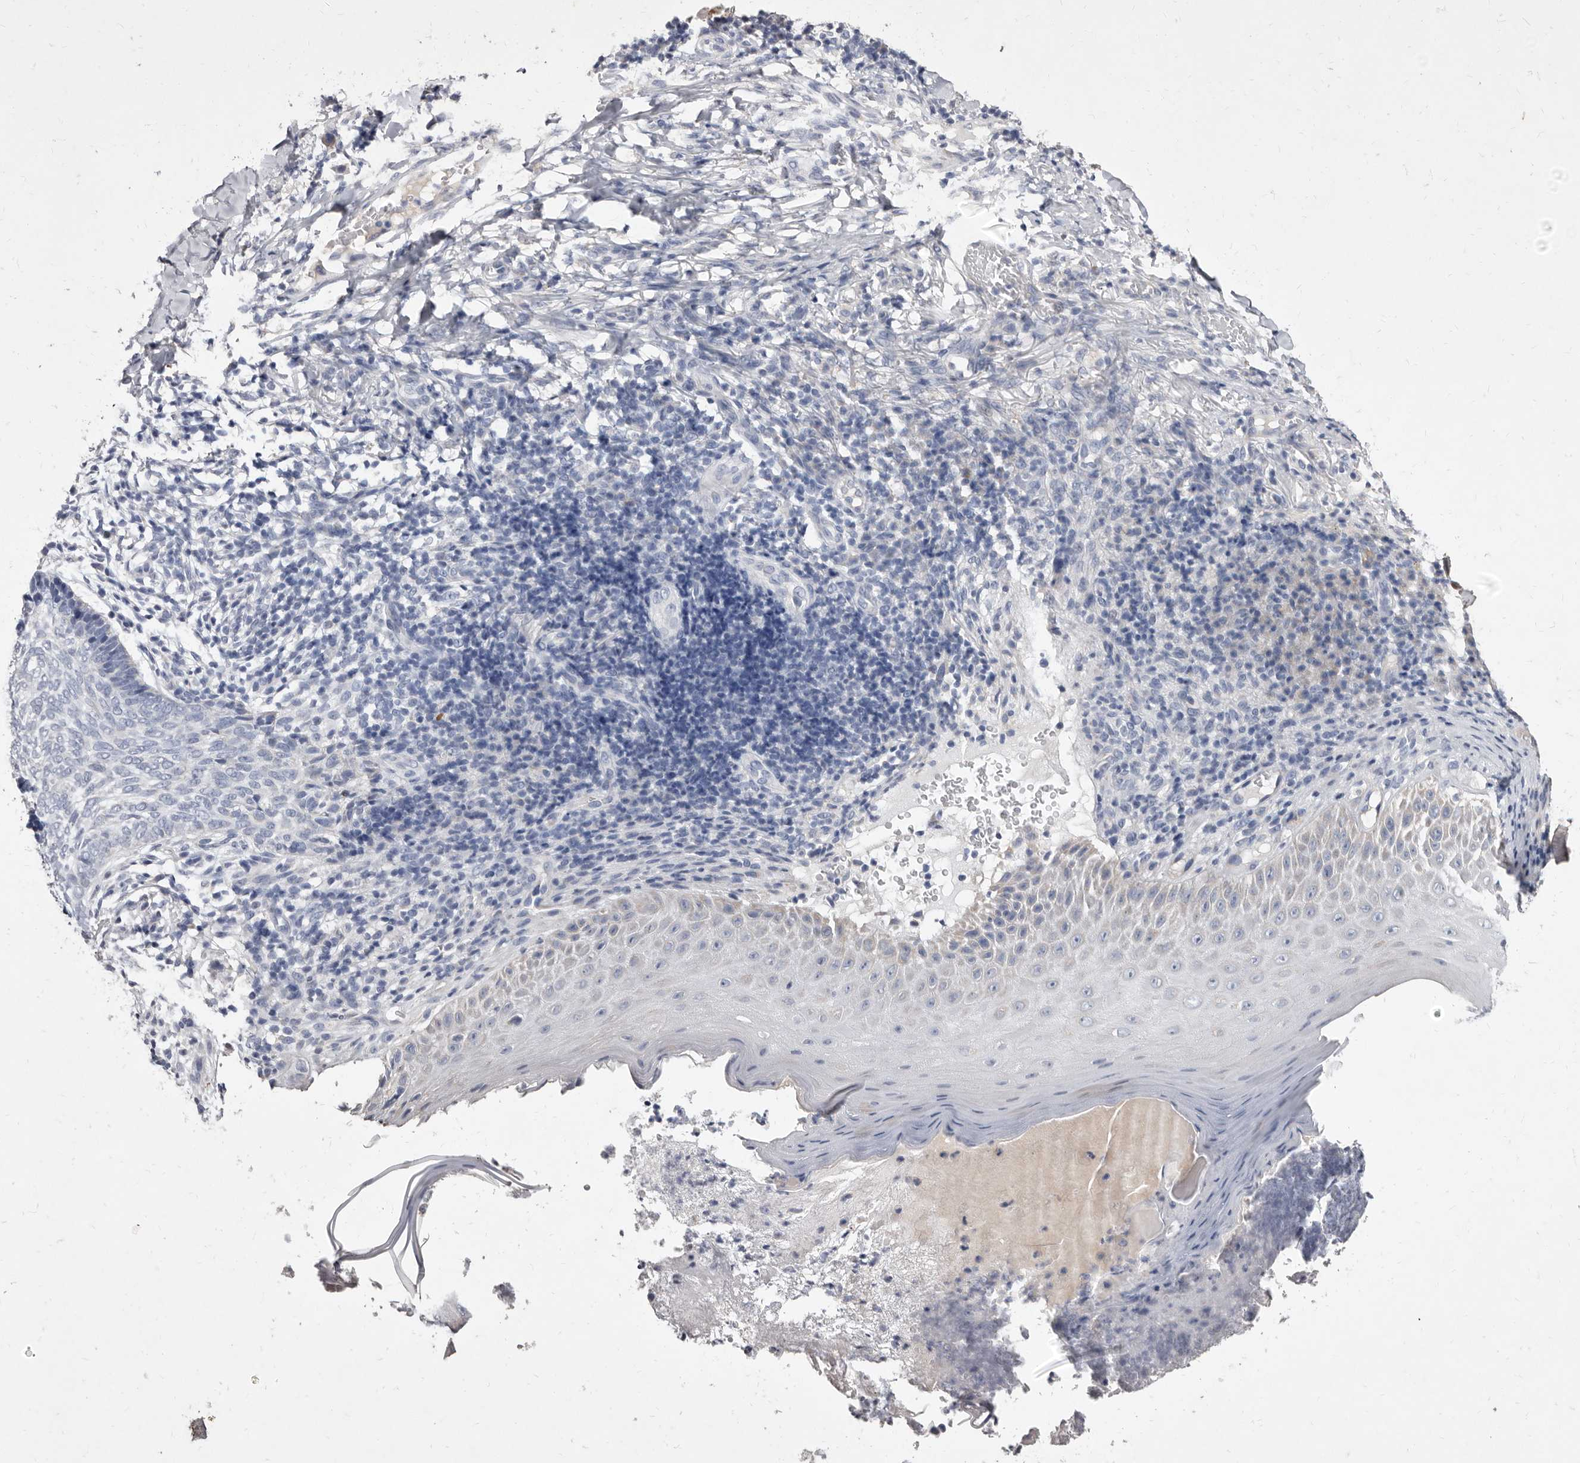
{"staining": {"intensity": "negative", "quantity": "none", "location": "none"}, "tissue": "skin cancer", "cell_type": "Tumor cells", "image_type": "cancer", "snomed": [{"axis": "morphology", "description": "Normal tissue, NOS"}, {"axis": "morphology", "description": "Basal cell carcinoma"}, {"axis": "topography", "description": "Skin"}], "caption": "Immunohistochemistry photomicrograph of human basal cell carcinoma (skin) stained for a protein (brown), which reveals no staining in tumor cells.", "gene": "CYP2E1", "patient": {"sex": "male", "age": 50}}